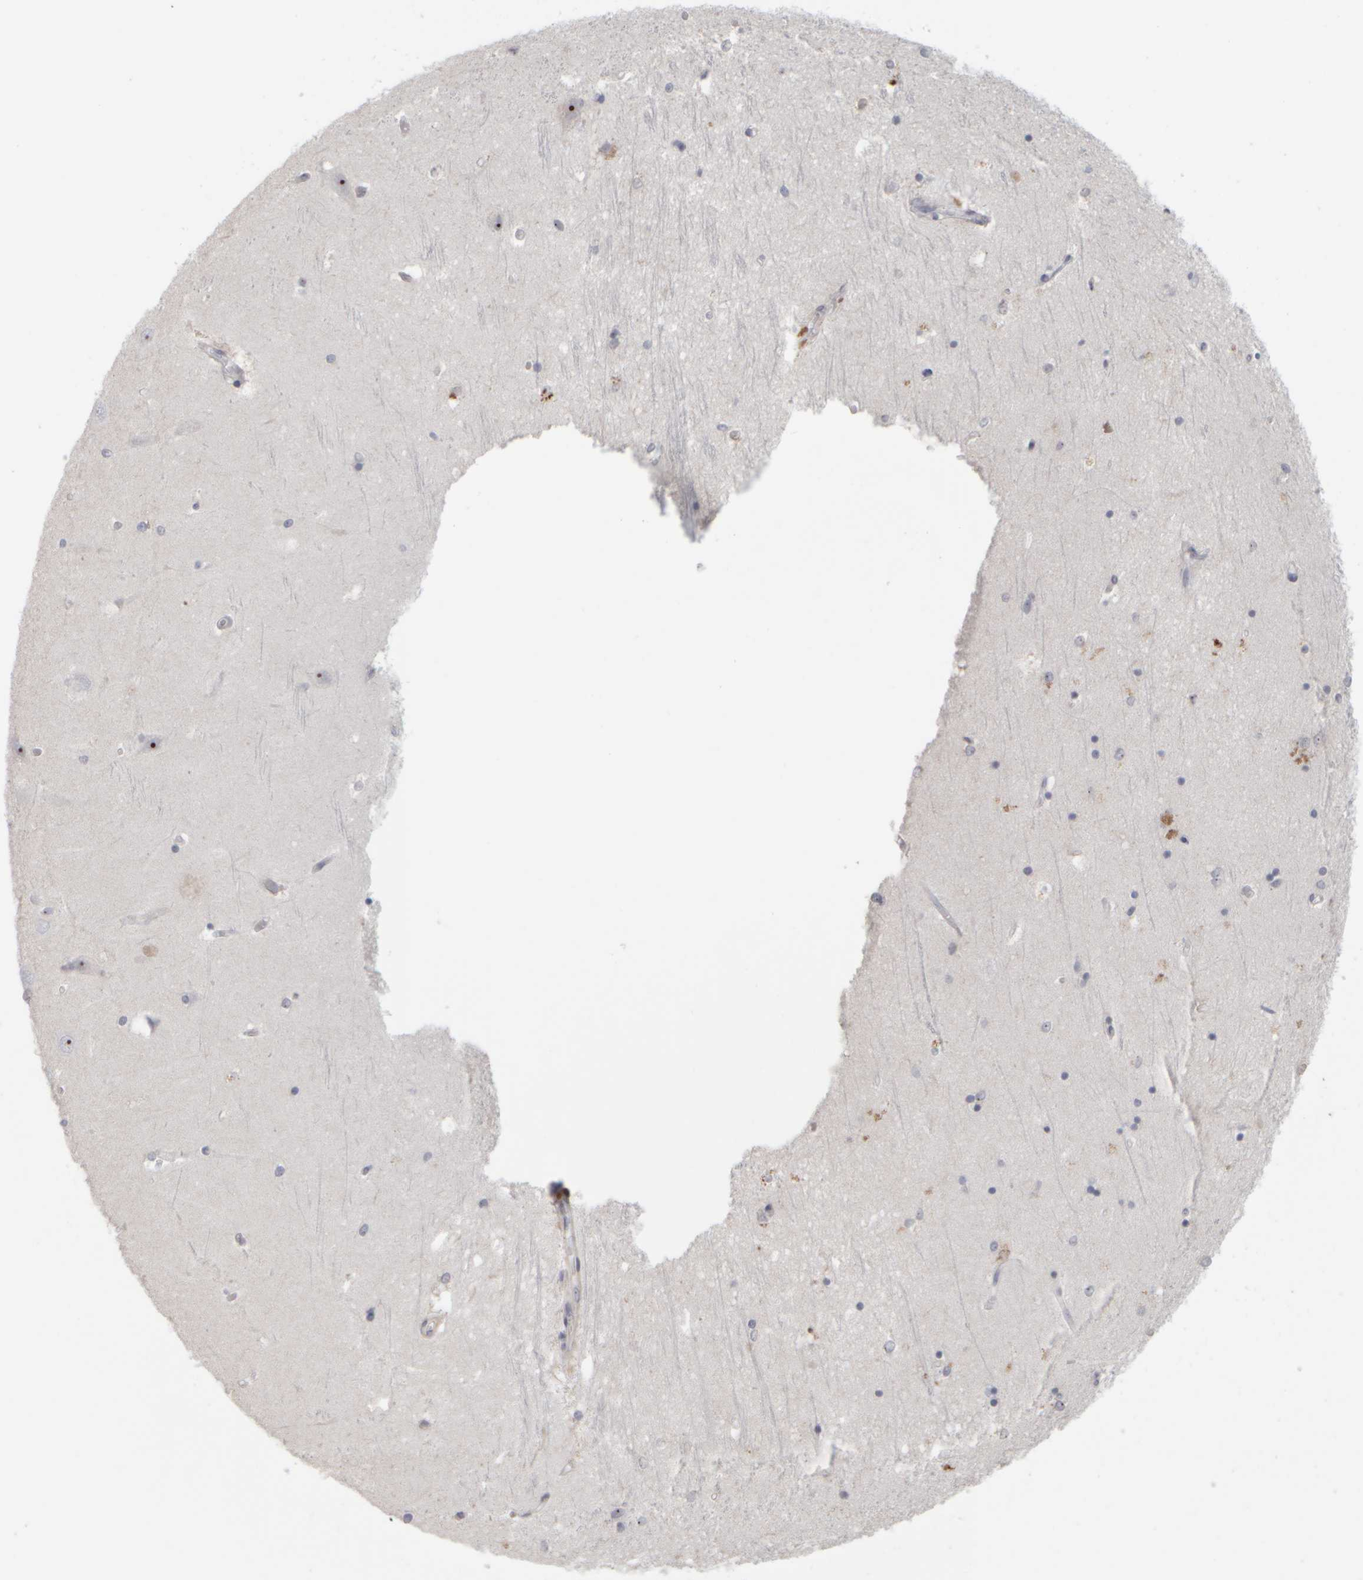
{"staining": {"intensity": "negative", "quantity": "none", "location": "none"}, "tissue": "hippocampus", "cell_type": "Glial cells", "image_type": "normal", "snomed": [{"axis": "morphology", "description": "Normal tissue, NOS"}, {"axis": "topography", "description": "Hippocampus"}], "caption": "Glial cells show no significant expression in unremarkable hippocampus.", "gene": "DCXR", "patient": {"sex": "male", "age": 45}}